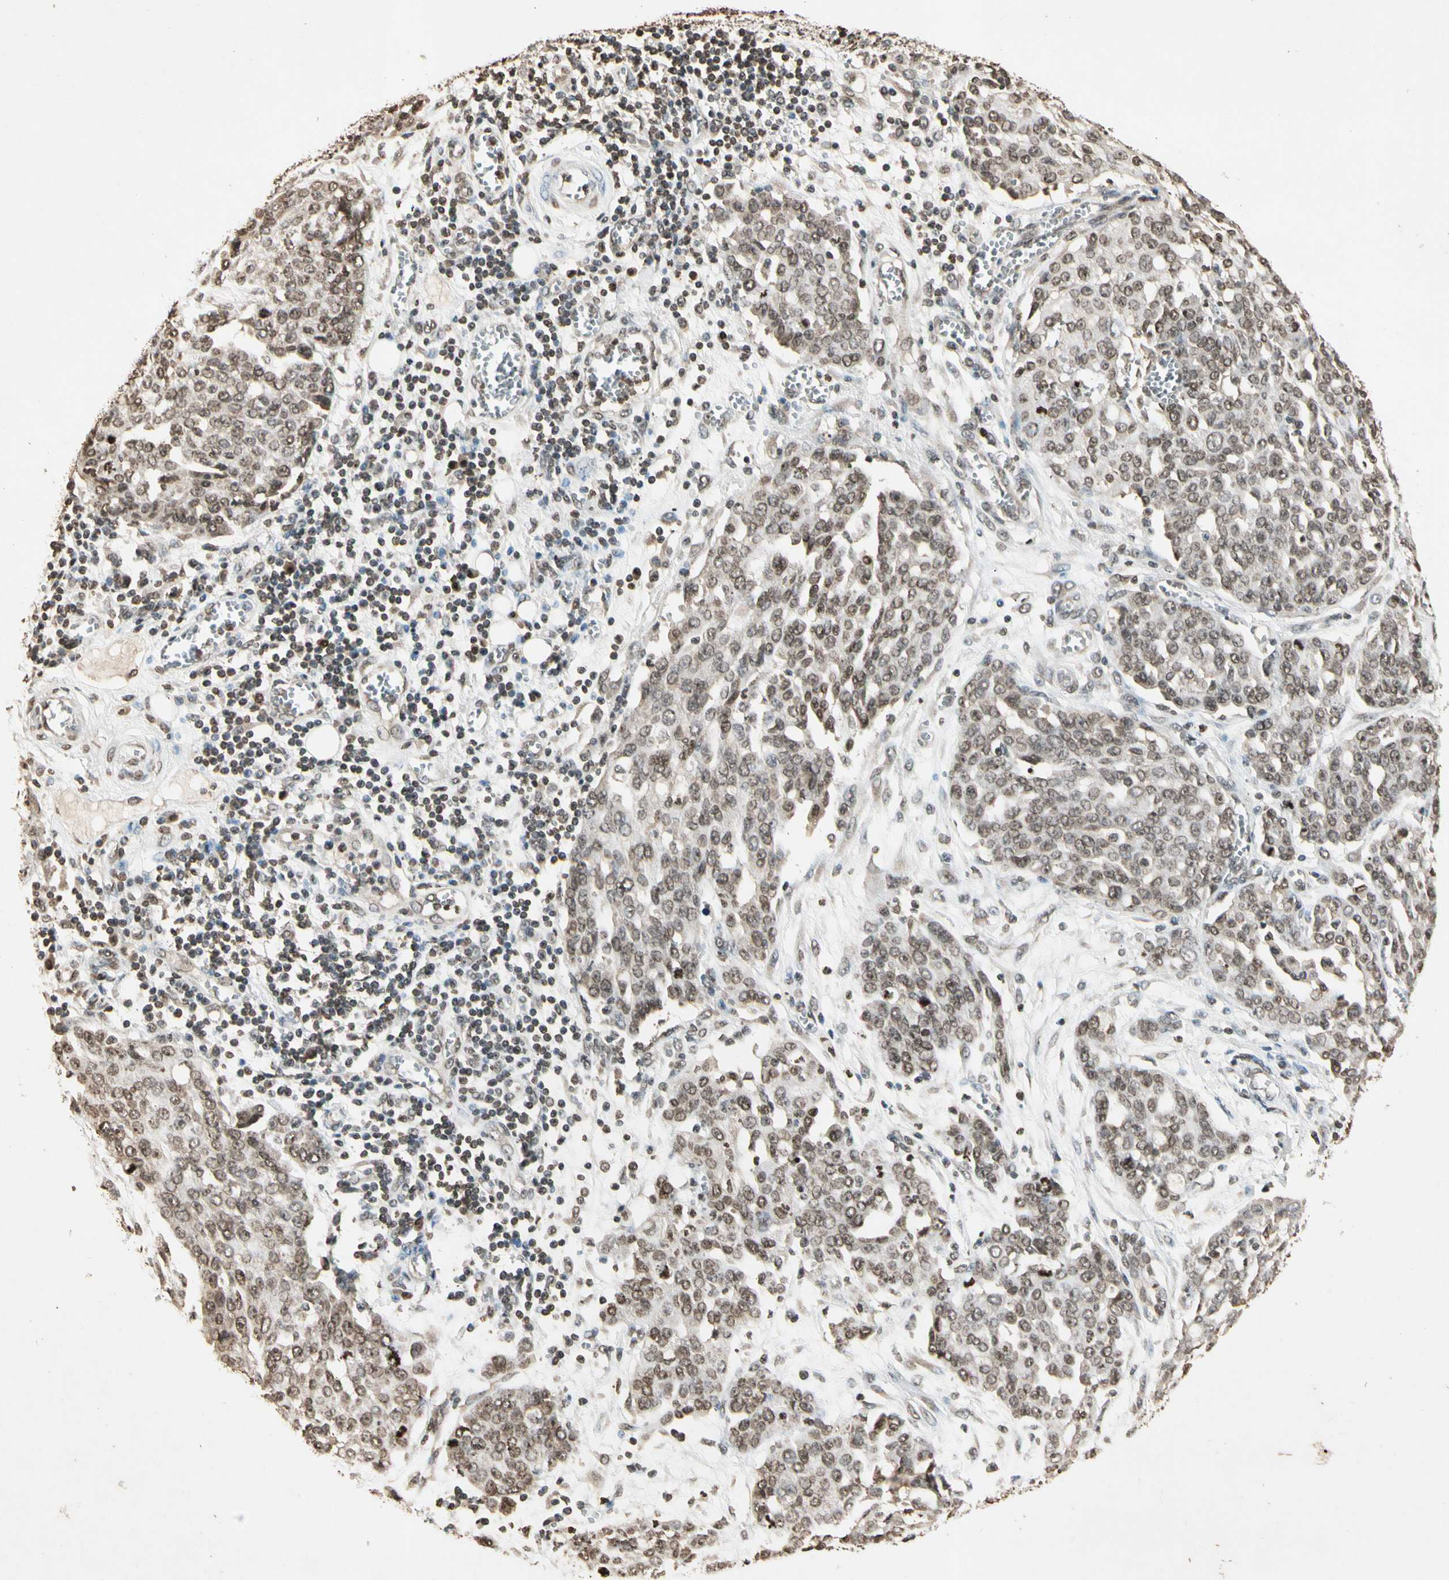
{"staining": {"intensity": "weak", "quantity": "25%-75%", "location": "nuclear"}, "tissue": "ovarian cancer", "cell_type": "Tumor cells", "image_type": "cancer", "snomed": [{"axis": "morphology", "description": "Cystadenocarcinoma, serous, NOS"}, {"axis": "topography", "description": "Soft tissue"}, {"axis": "topography", "description": "Ovary"}], "caption": "IHC image of neoplastic tissue: ovarian serous cystadenocarcinoma stained using immunohistochemistry (IHC) shows low levels of weak protein expression localized specifically in the nuclear of tumor cells, appearing as a nuclear brown color.", "gene": "TOP1", "patient": {"sex": "female", "age": 57}}